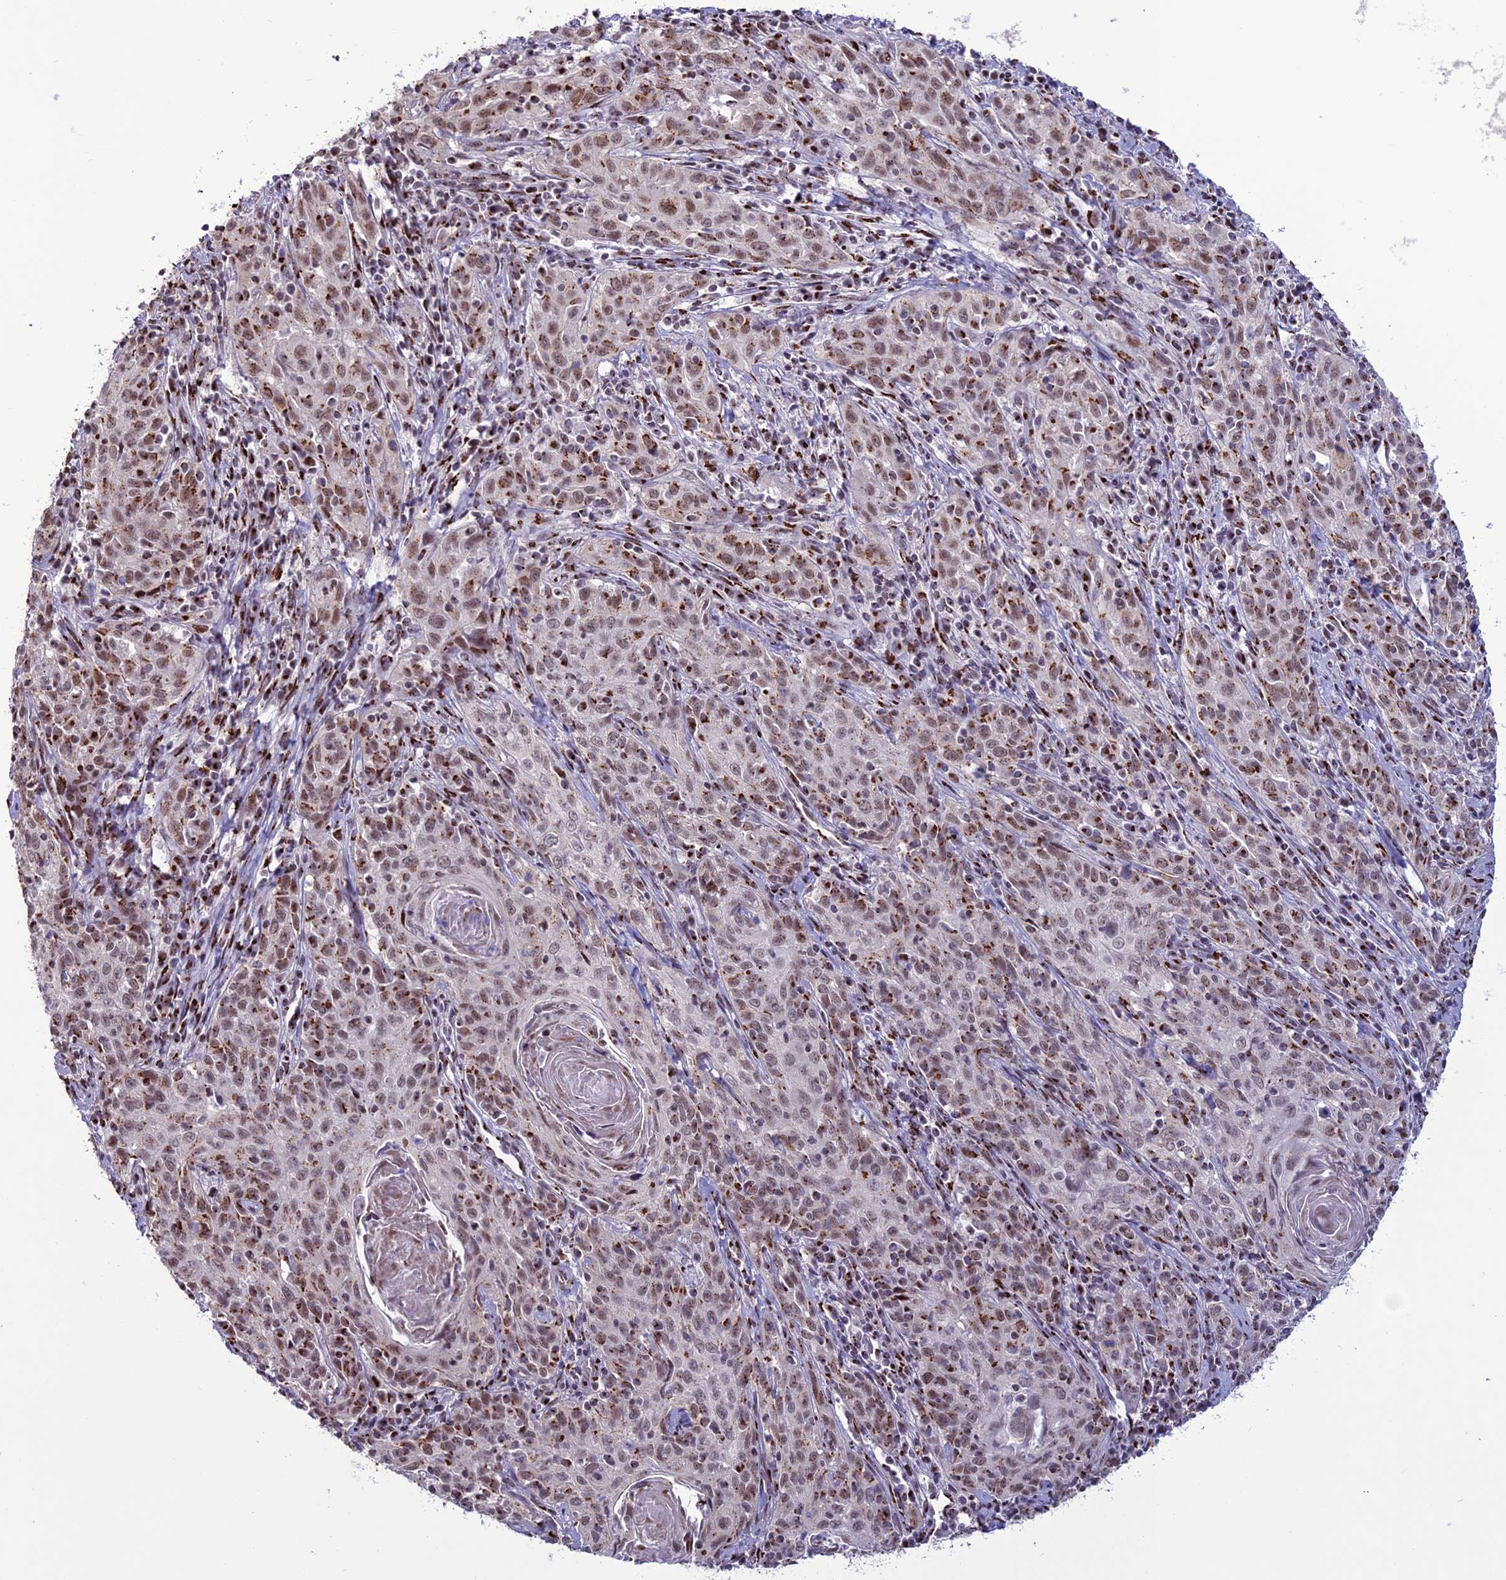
{"staining": {"intensity": "moderate", "quantity": ">75%", "location": "cytoplasmic/membranous,nuclear"}, "tissue": "cervical cancer", "cell_type": "Tumor cells", "image_type": "cancer", "snomed": [{"axis": "morphology", "description": "Squamous cell carcinoma, NOS"}, {"axis": "topography", "description": "Cervix"}], "caption": "Cervical squamous cell carcinoma stained with a protein marker displays moderate staining in tumor cells.", "gene": "PLEKHA4", "patient": {"sex": "female", "age": 57}}